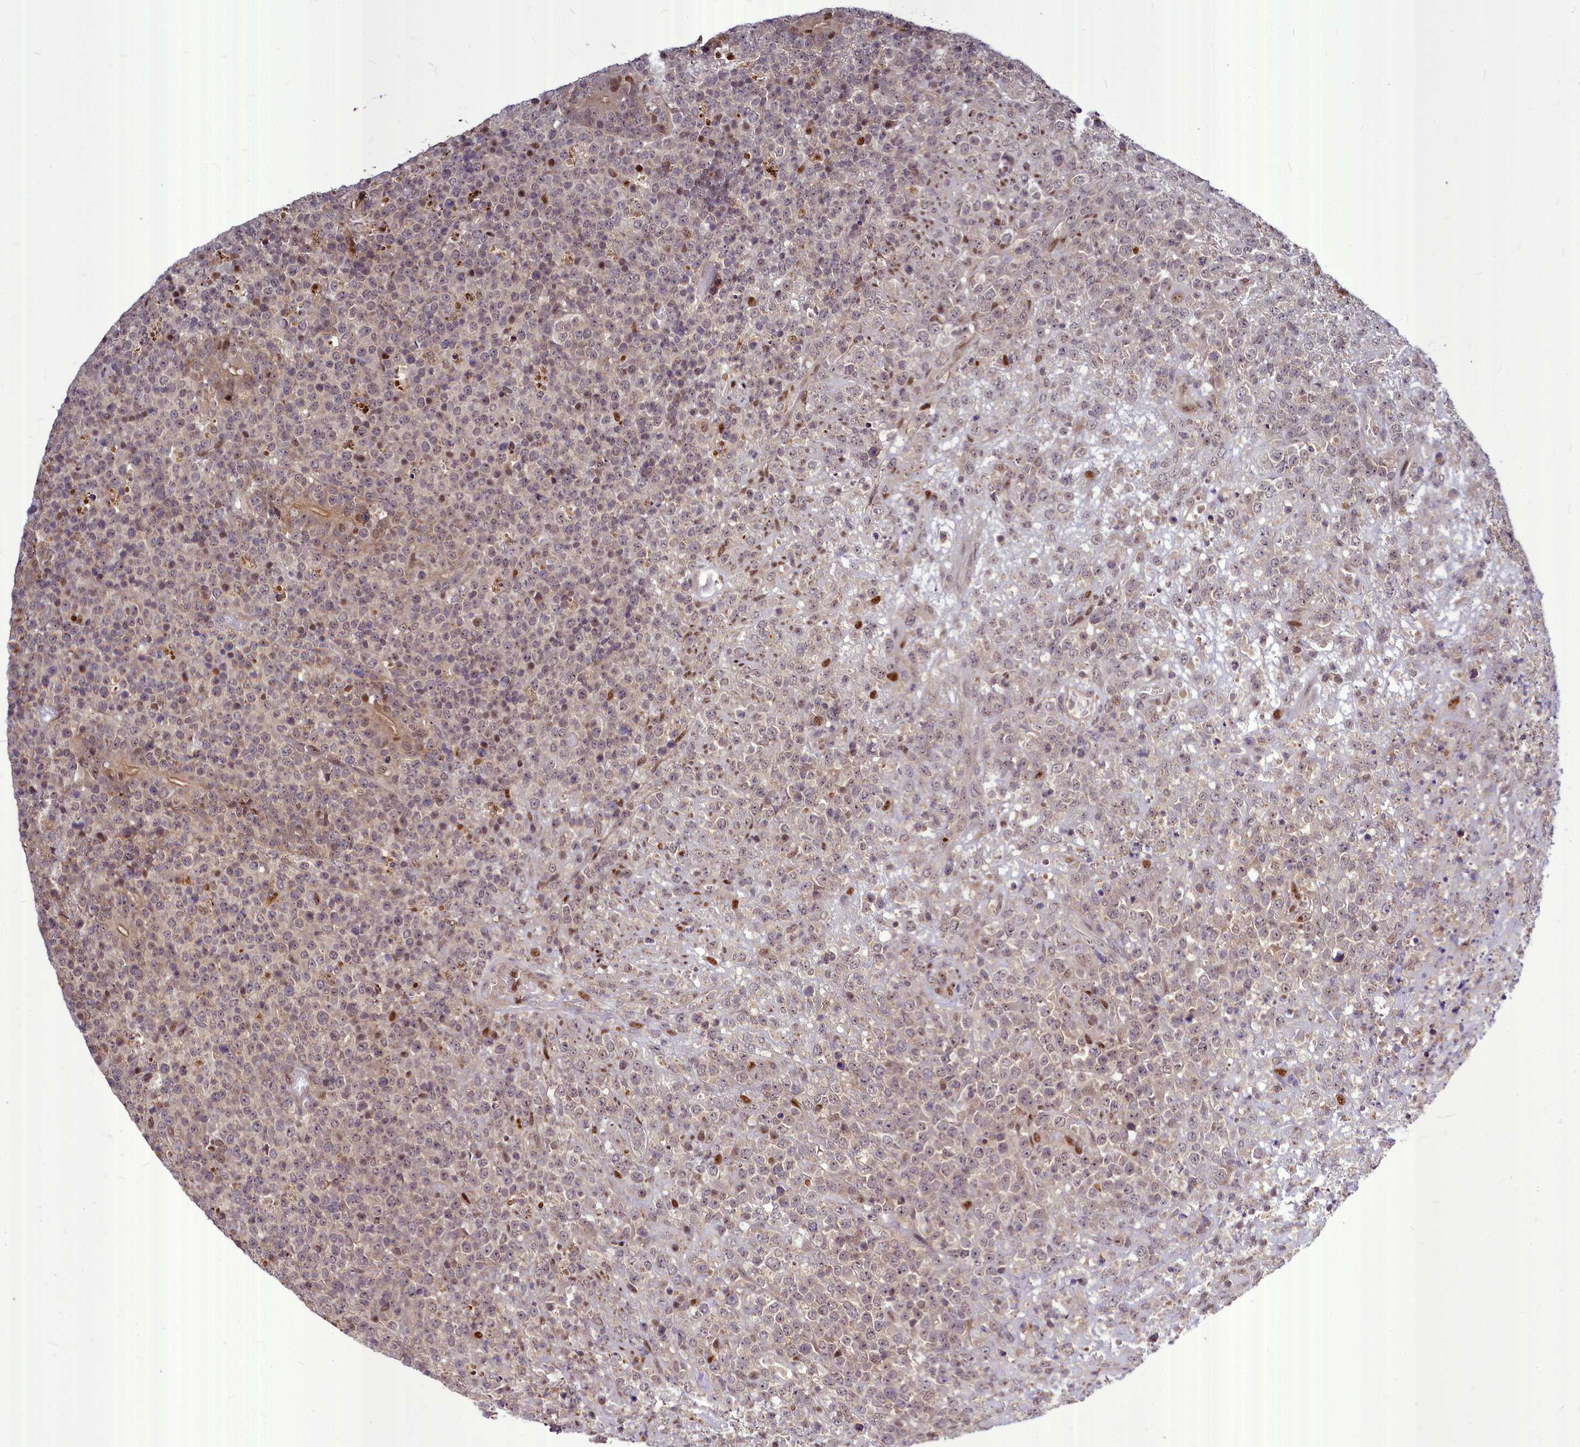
{"staining": {"intensity": "weak", "quantity": "<25%", "location": "nuclear"}, "tissue": "lymphoma", "cell_type": "Tumor cells", "image_type": "cancer", "snomed": [{"axis": "morphology", "description": "Malignant lymphoma, non-Hodgkin's type, High grade"}, {"axis": "topography", "description": "Colon"}], "caption": "This is an immunohistochemistry photomicrograph of malignant lymphoma, non-Hodgkin's type (high-grade). There is no staining in tumor cells.", "gene": "MAML2", "patient": {"sex": "female", "age": 53}}